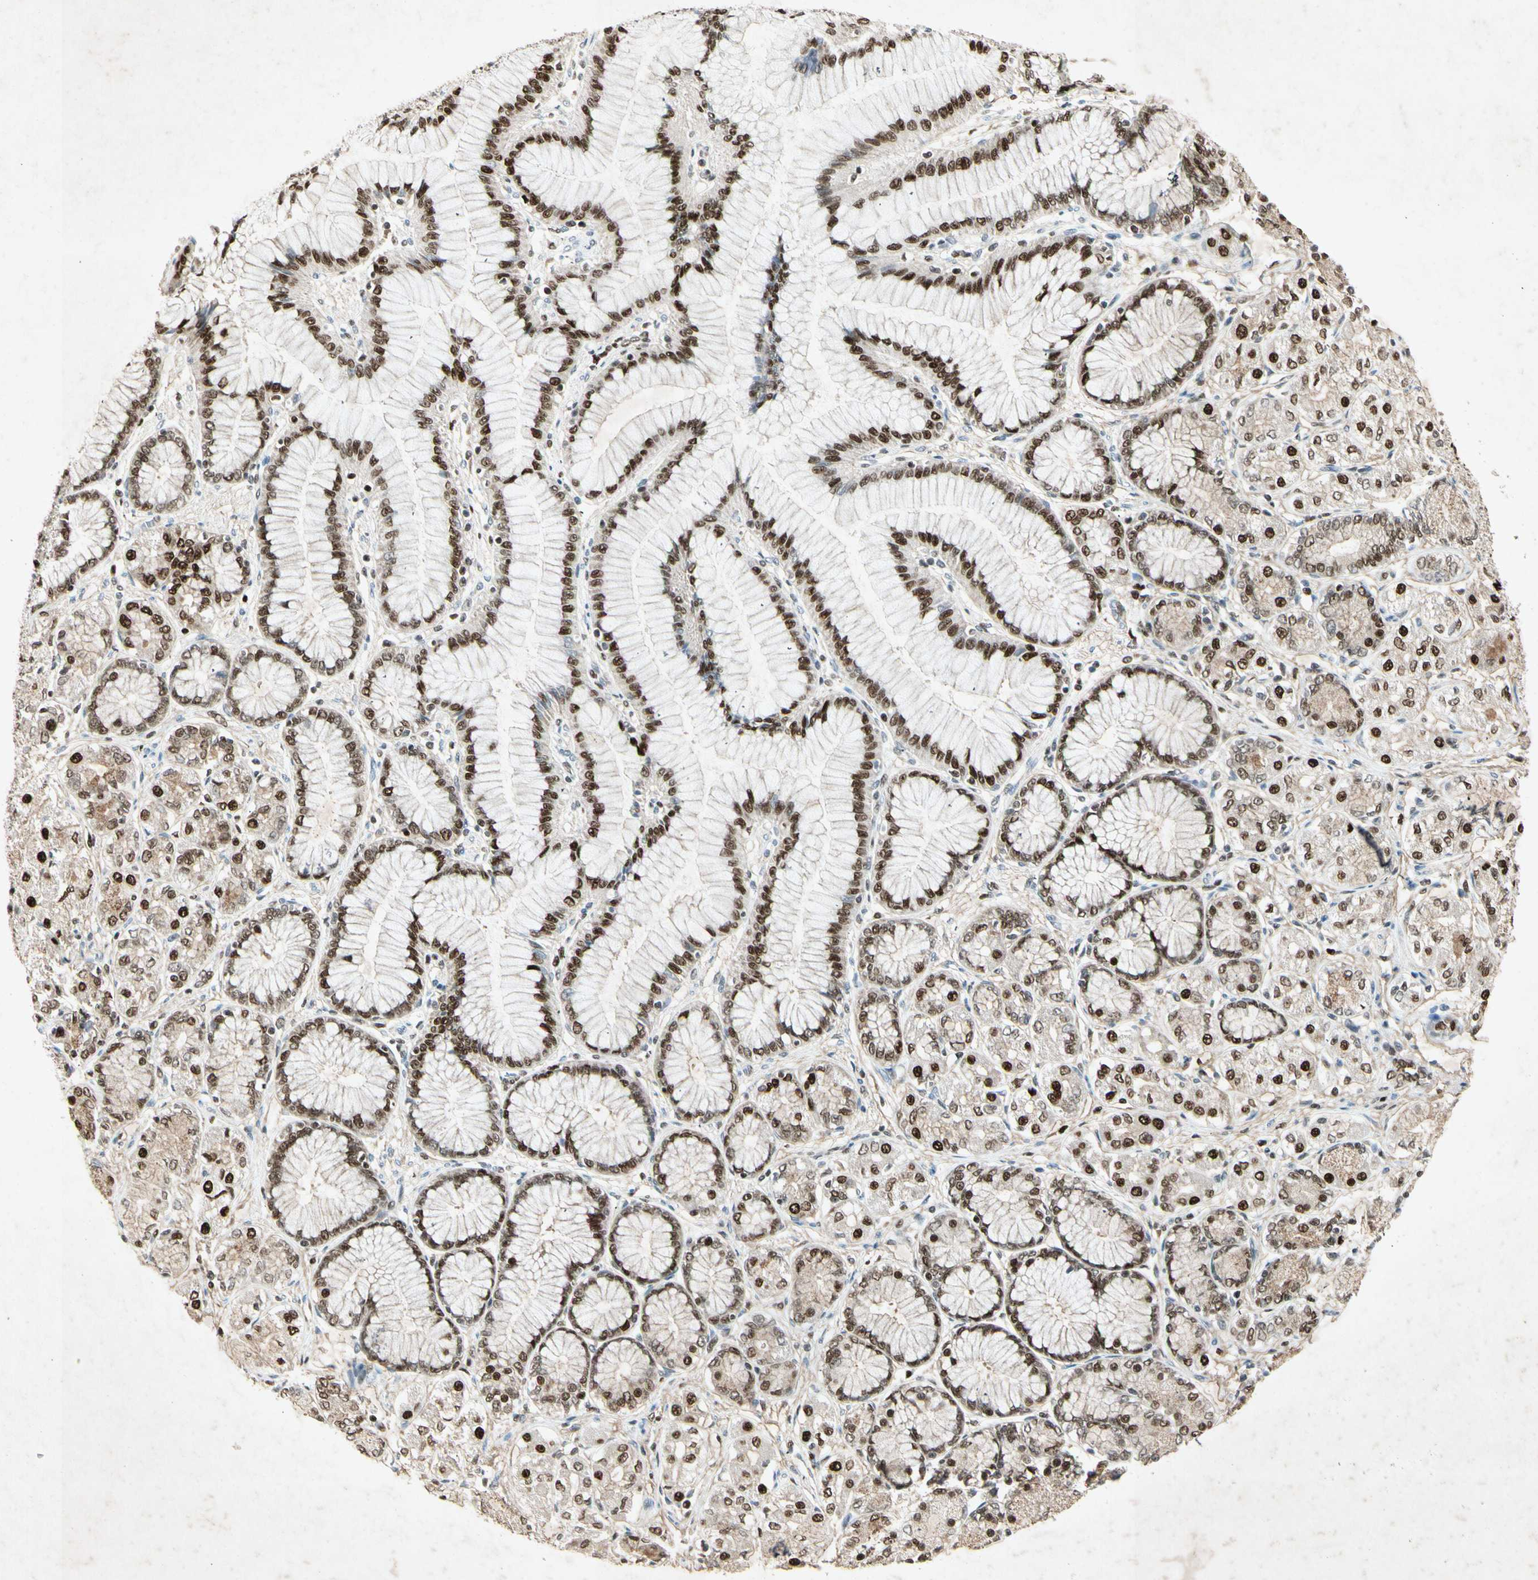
{"staining": {"intensity": "strong", "quantity": ">75%", "location": "nuclear"}, "tissue": "stomach cancer", "cell_type": "Tumor cells", "image_type": "cancer", "snomed": [{"axis": "morphology", "description": "Normal tissue, NOS"}, {"axis": "morphology", "description": "Adenocarcinoma, NOS"}, {"axis": "topography", "description": "Stomach, upper"}, {"axis": "topography", "description": "Stomach"}], "caption": "Immunohistochemical staining of adenocarcinoma (stomach) reveals high levels of strong nuclear positivity in approximately >75% of tumor cells.", "gene": "RNF43", "patient": {"sex": "female", "age": 65}}